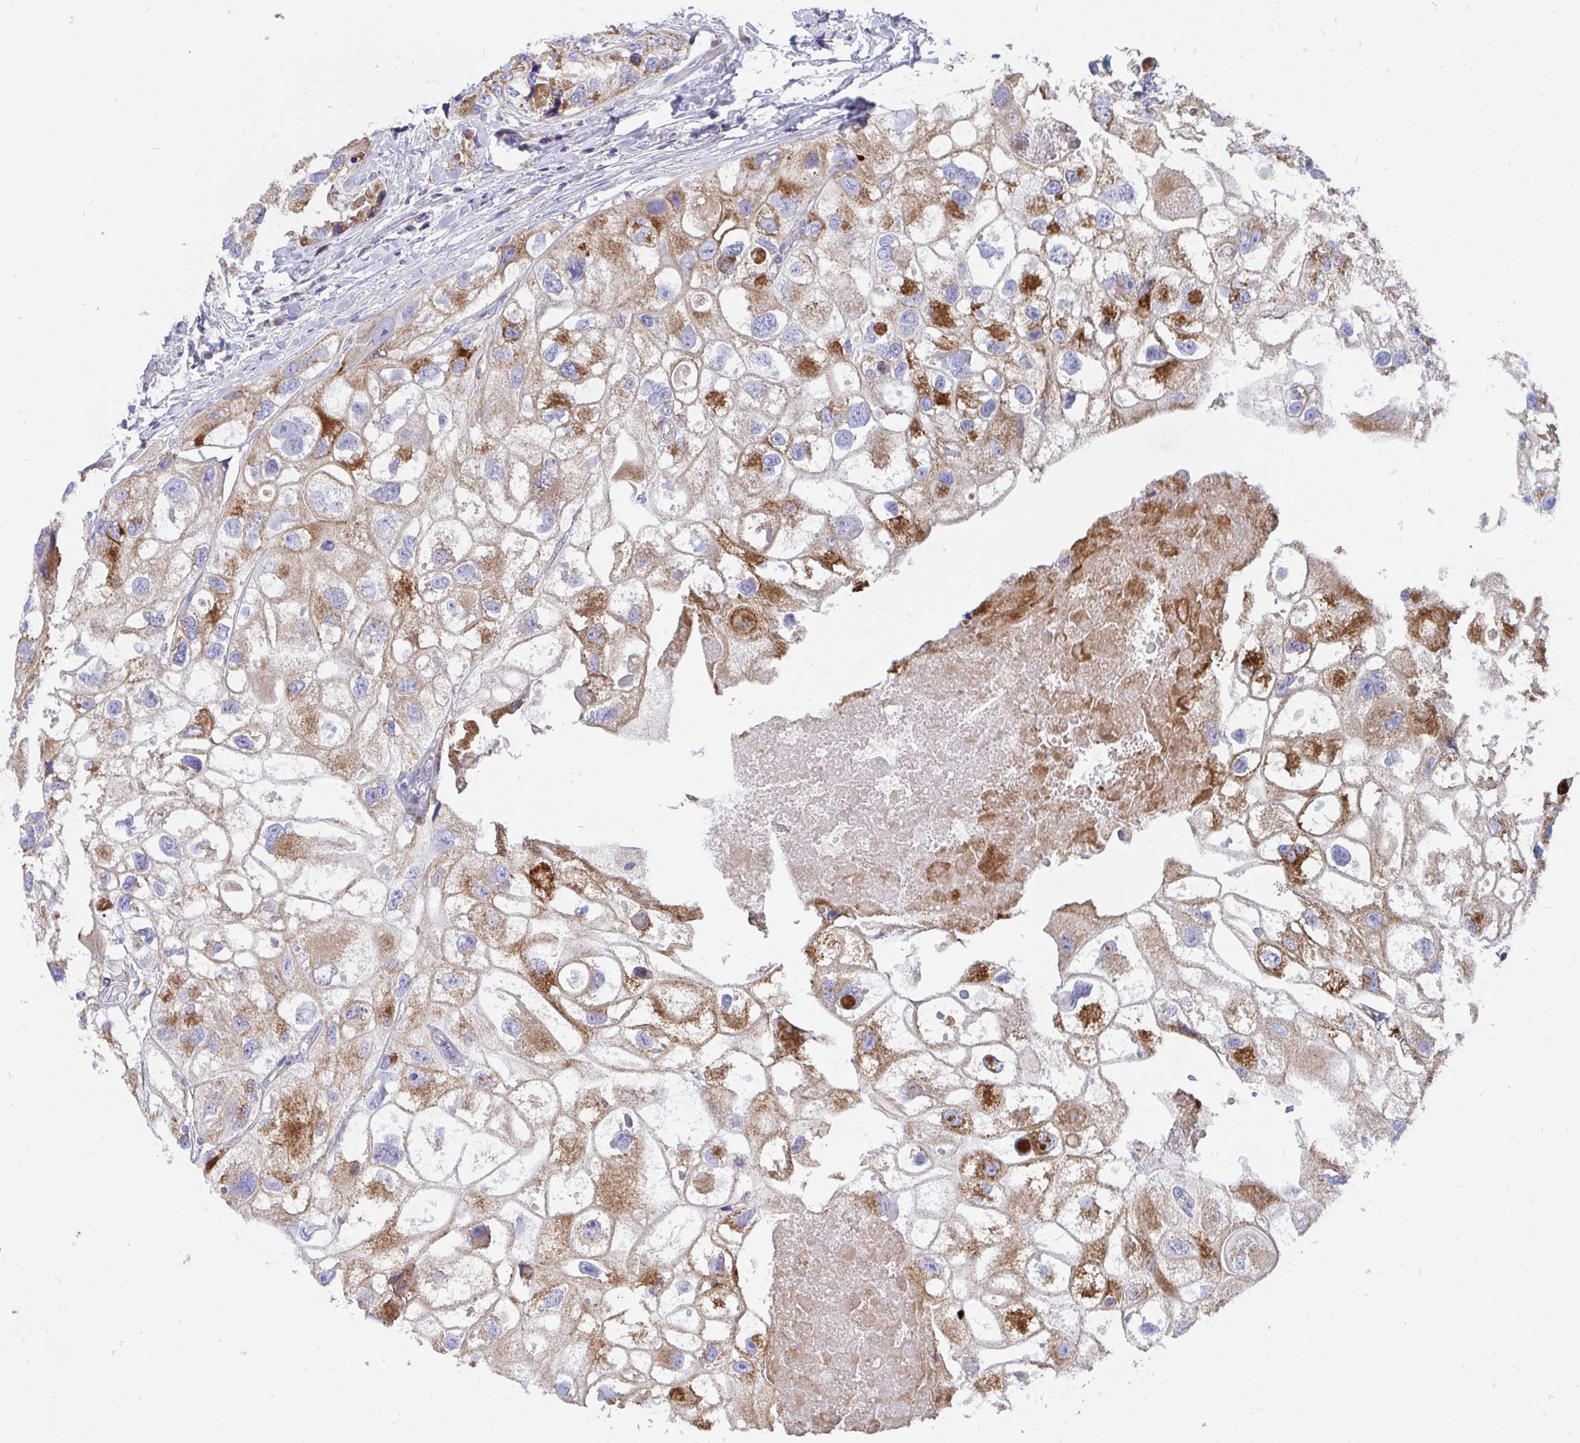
{"staining": {"intensity": "moderate", "quantity": "25%-75%", "location": "cytoplasmic/membranous"}, "tissue": "urothelial cancer", "cell_type": "Tumor cells", "image_type": "cancer", "snomed": [{"axis": "morphology", "description": "Urothelial carcinoma, High grade"}, {"axis": "topography", "description": "Urinary bladder"}], "caption": "High-magnification brightfield microscopy of urothelial carcinoma (high-grade) stained with DAB (brown) and counterstained with hematoxylin (blue). tumor cells exhibit moderate cytoplasmic/membranous positivity is identified in approximately25%-75% of cells.", "gene": "PC", "patient": {"sex": "female", "age": 64}}